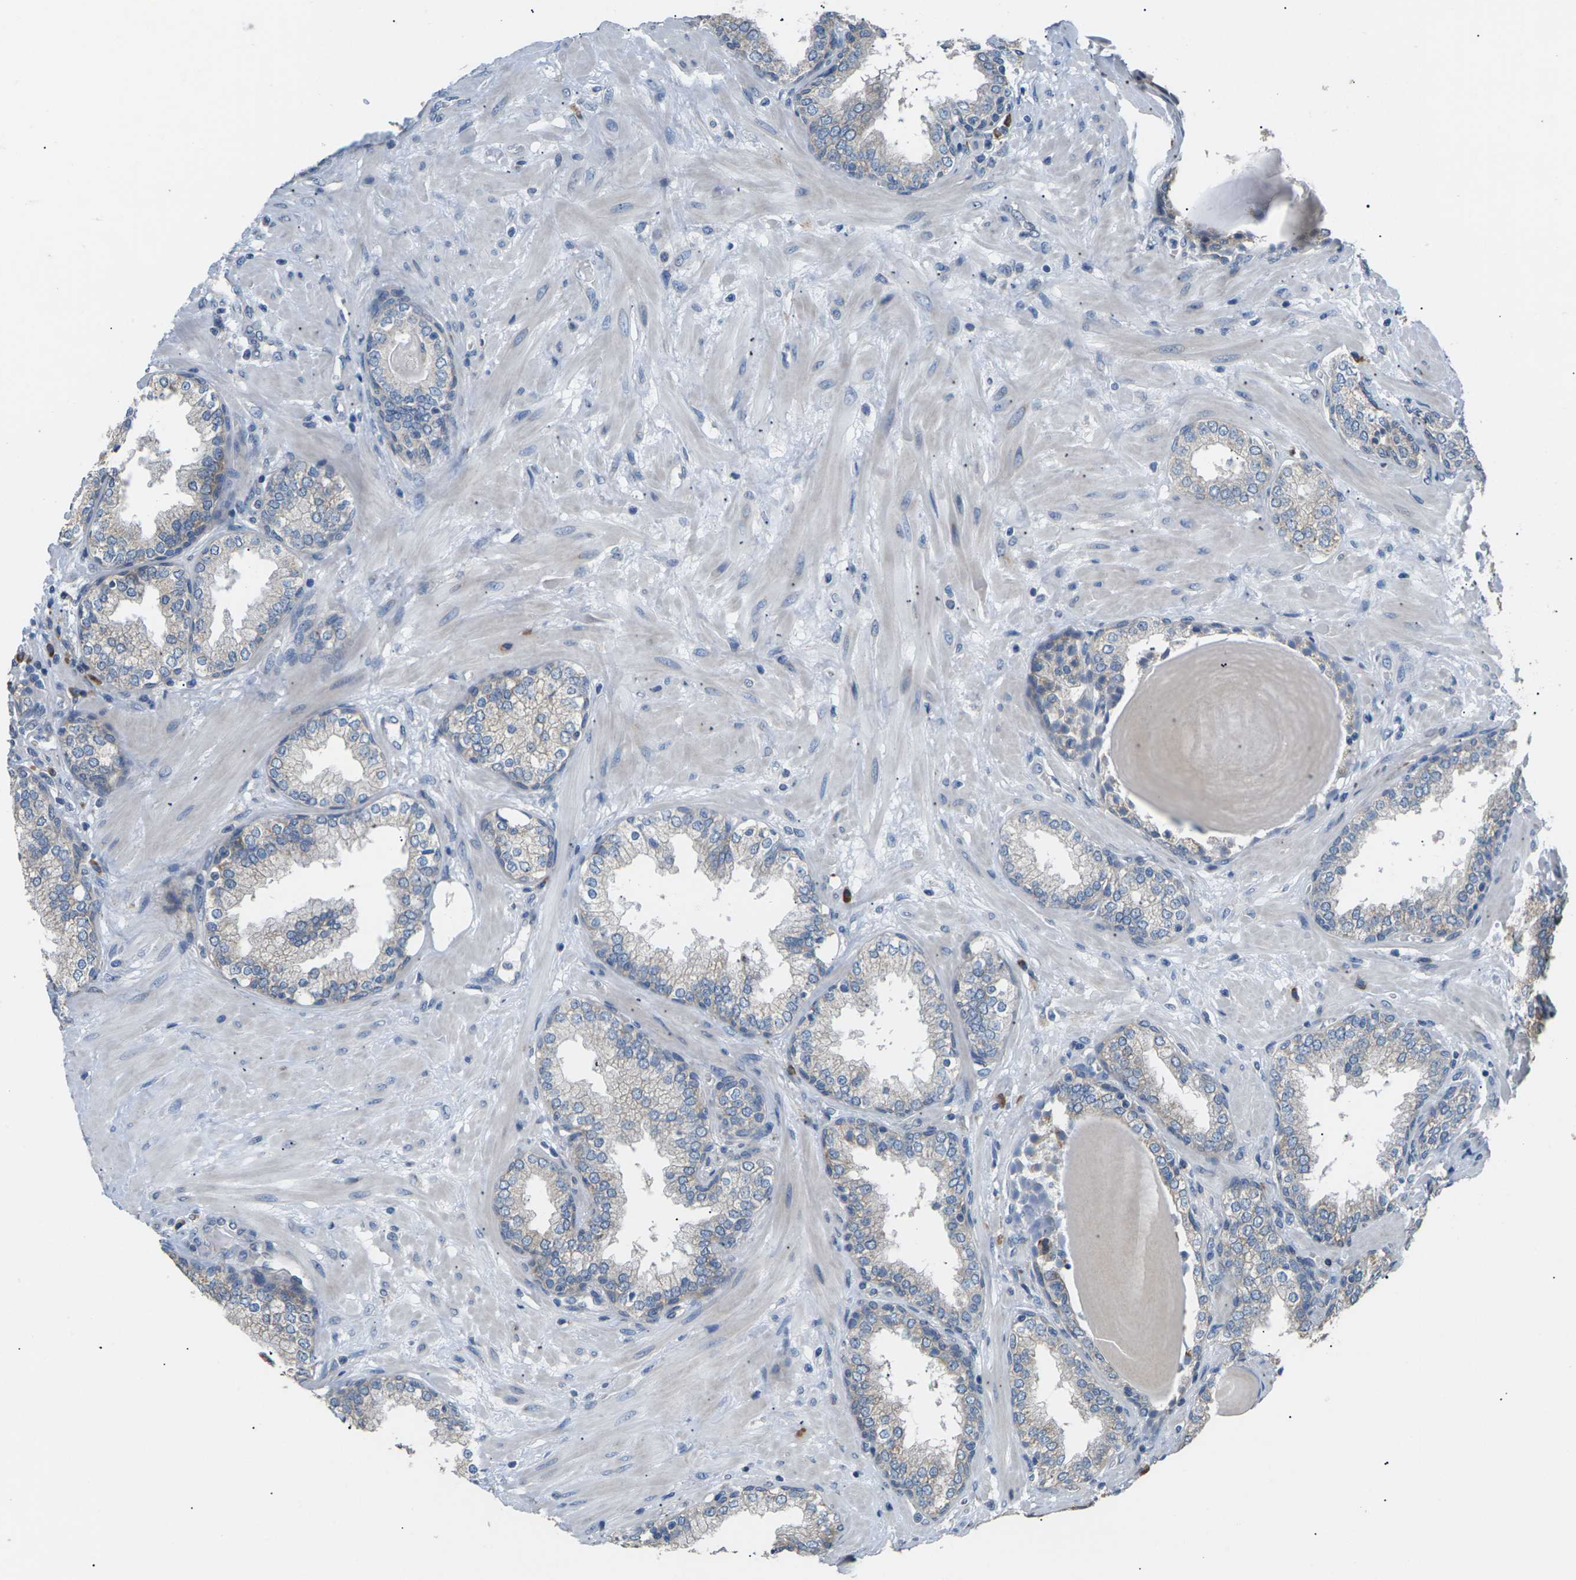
{"staining": {"intensity": "weak", "quantity": "<25%", "location": "cytoplasmic/membranous"}, "tissue": "prostate", "cell_type": "Glandular cells", "image_type": "normal", "snomed": [{"axis": "morphology", "description": "Normal tissue, NOS"}, {"axis": "topography", "description": "Prostate"}], "caption": "Prostate stained for a protein using immunohistochemistry (IHC) shows no expression glandular cells.", "gene": "KLHDC8B", "patient": {"sex": "male", "age": 51}}